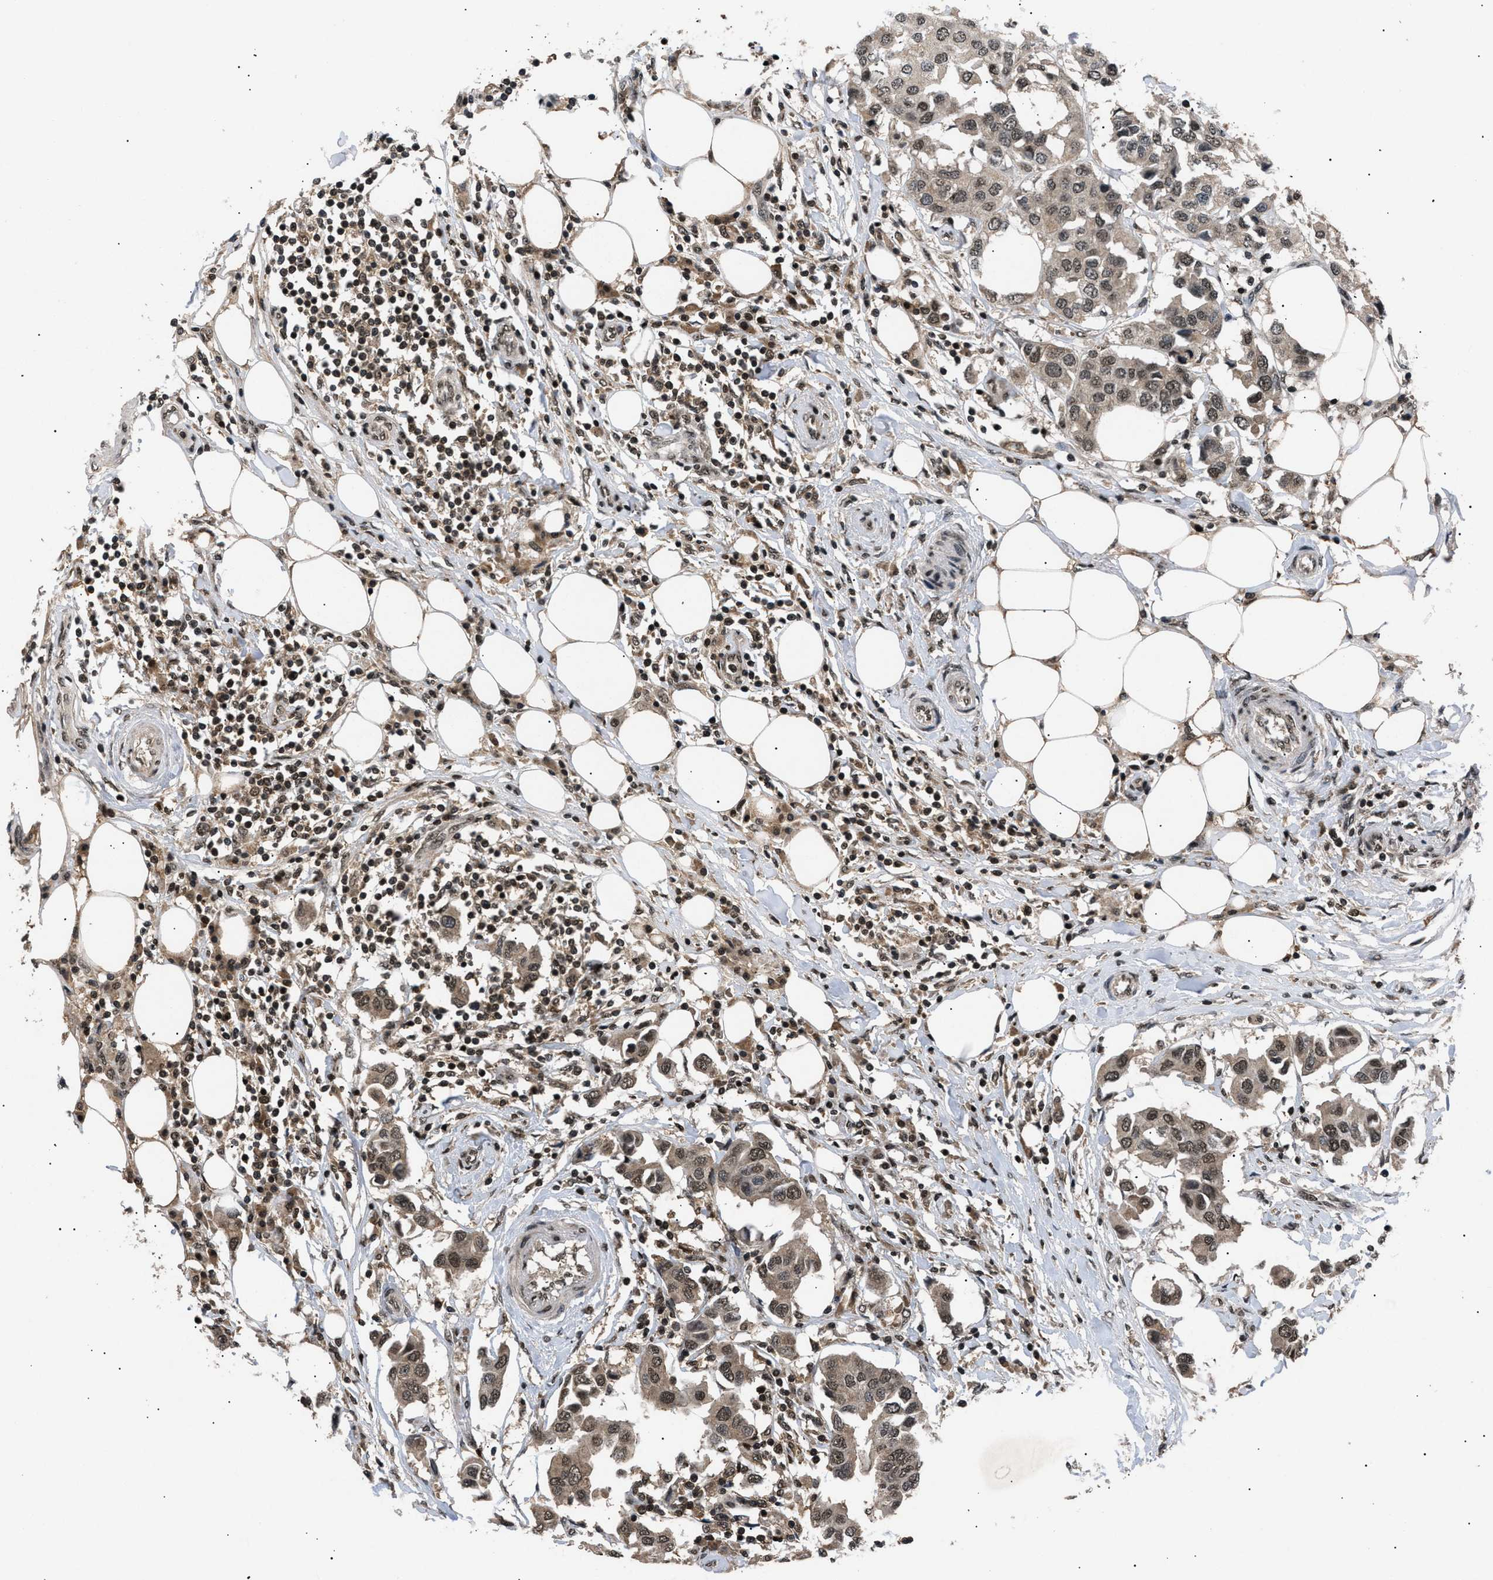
{"staining": {"intensity": "moderate", "quantity": ">75%", "location": "cytoplasmic/membranous,nuclear"}, "tissue": "breast cancer", "cell_type": "Tumor cells", "image_type": "cancer", "snomed": [{"axis": "morphology", "description": "Duct carcinoma"}, {"axis": "topography", "description": "Breast"}], "caption": "IHC image of neoplastic tissue: breast cancer stained using immunohistochemistry (IHC) demonstrates medium levels of moderate protein expression localized specifically in the cytoplasmic/membranous and nuclear of tumor cells, appearing as a cytoplasmic/membranous and nuclear brown color.", "gene": "RBM5", "patient": {"sex": "female", "age": 80}}